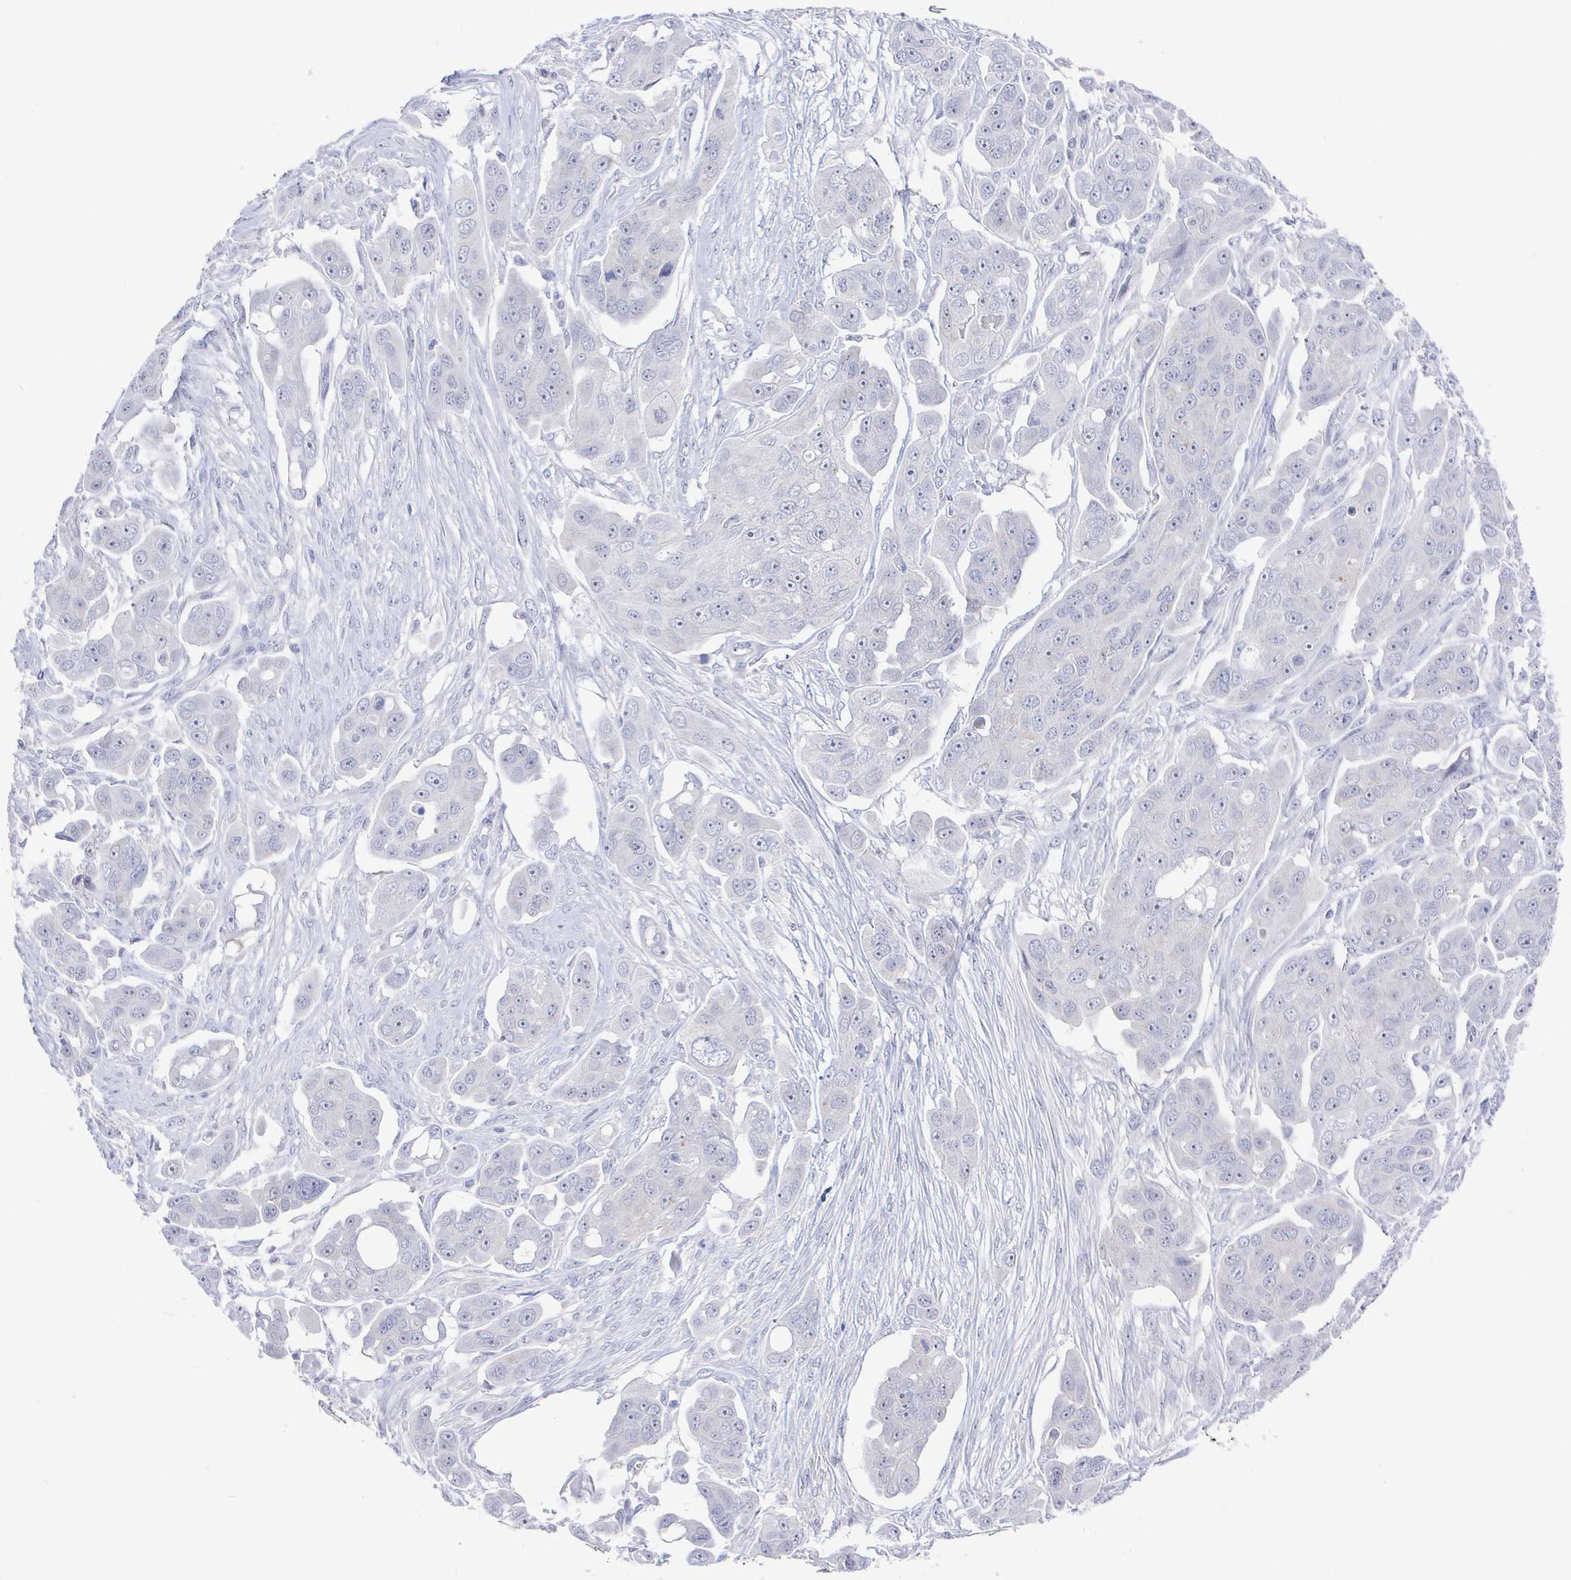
{"staining": {"intensity": "negative", "quantity": "none", "location": "none"}, "tissue": "ovarian cancer", "cell_type": "Tumor cells", "image_type": "cancer", "snomed": [{"axis": "morphology", "description": "Carcinoma, endometroid"}, {"axis": "topography", "description": "Ovary"}], "caption": "Histopathology image shows no significant protein positivity in tumor cells of ovarian cancer (endometroid carcinoma).", "gene": "LRRC23", "patient": {"sex": "female", "age": 70}}